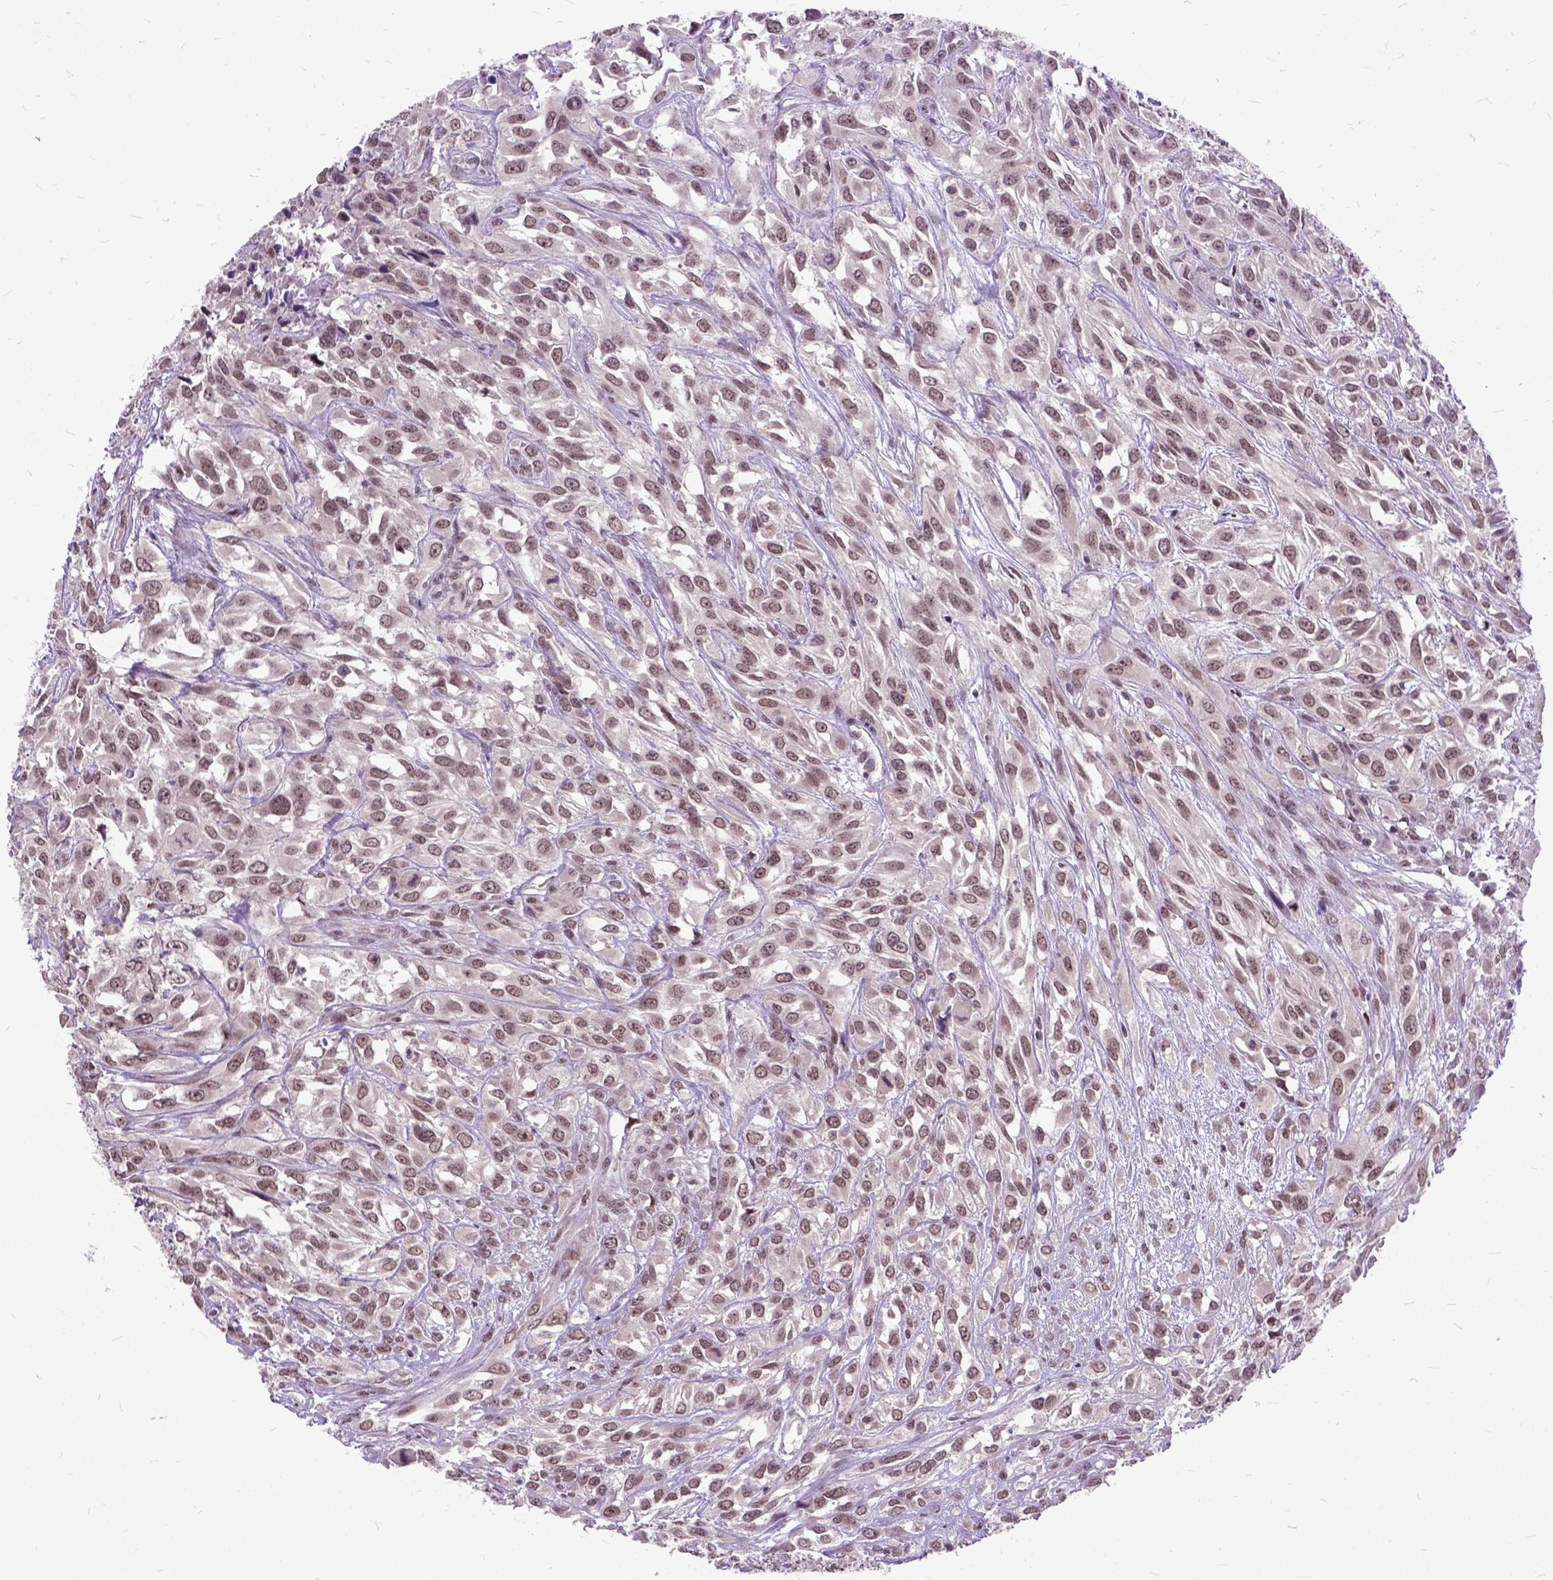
{"staining": {"intensity": "moderate", "quantity": ">75%", "location": "nuclear"}, "tissue": "urothelial cancer", "cell_type": "Tumor cells", "image_type": "cancer", "snomed": [{"axis": "morphology", "description": "Urothelial carcinoma, High grade"}, {"axis": "topography", "description": "Urinary bladder"}], "caption": "This micrograph exhibits IHC staining of human high-grade urothelial carcinoma, with medium moderate nuclear positivity in approximately >75% of tumor cells.", "gene": "ORC5", "patient": {"sex": "male", "age": 67}}